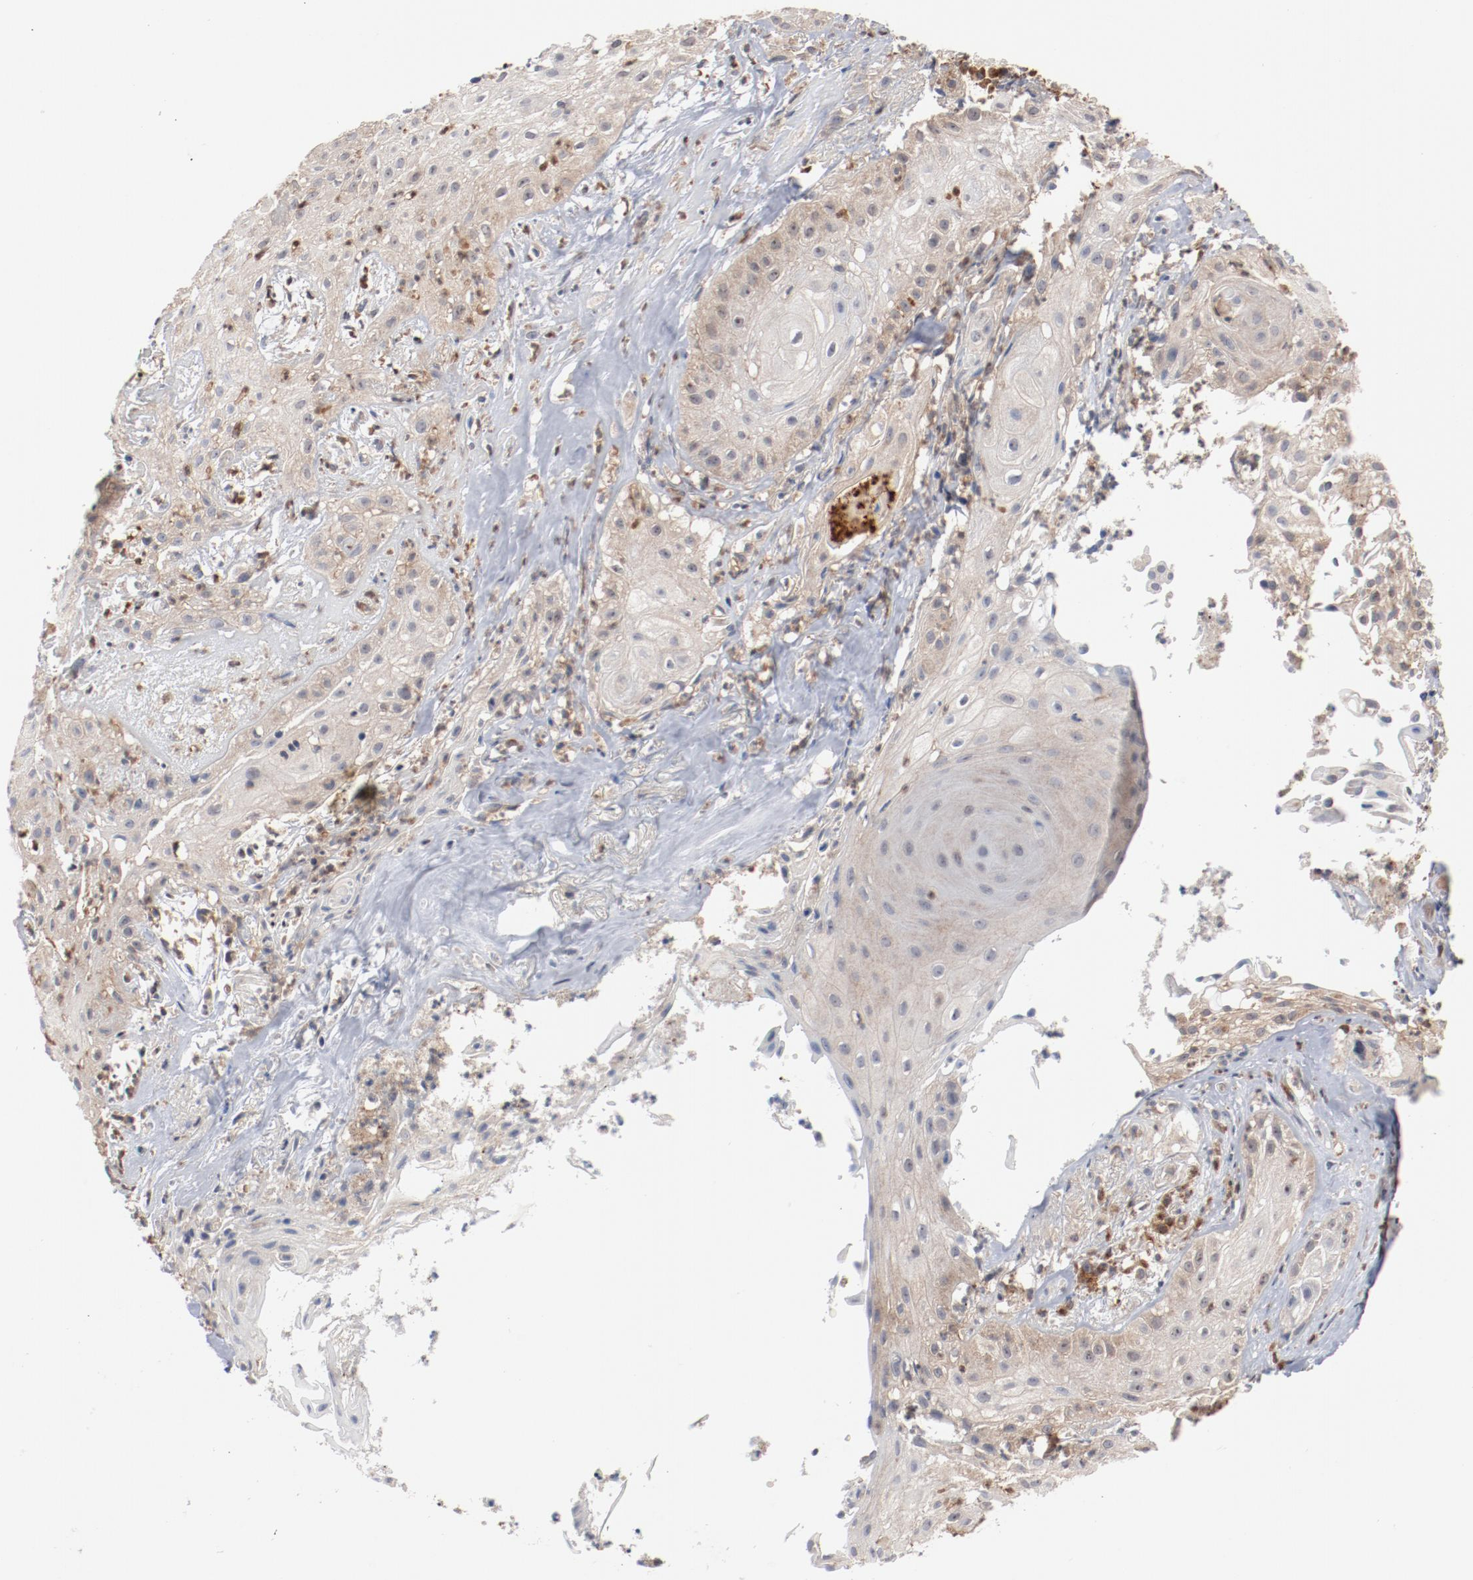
{"staining": {"intensity": "weak", "quantity": ">75%", "location": "cytoplasmic/membranous"}, "tissue": "skin cancer", "cell_type": "Tumor cells", "image_type": "cancer", "snomed": [{"axis": "morphology", "description": "Squamous cell carcinoma, NOS"}, {"axis": "topography", "description": "Skin"}], "caption": "Weak cytoplasmic/membranous expression for a protein is present in about >75% of tumor cells of skin squamous cell carcinoma using IHC.", "gene": "RNASE11", "patient": {"sex": "male", "age": 65}}